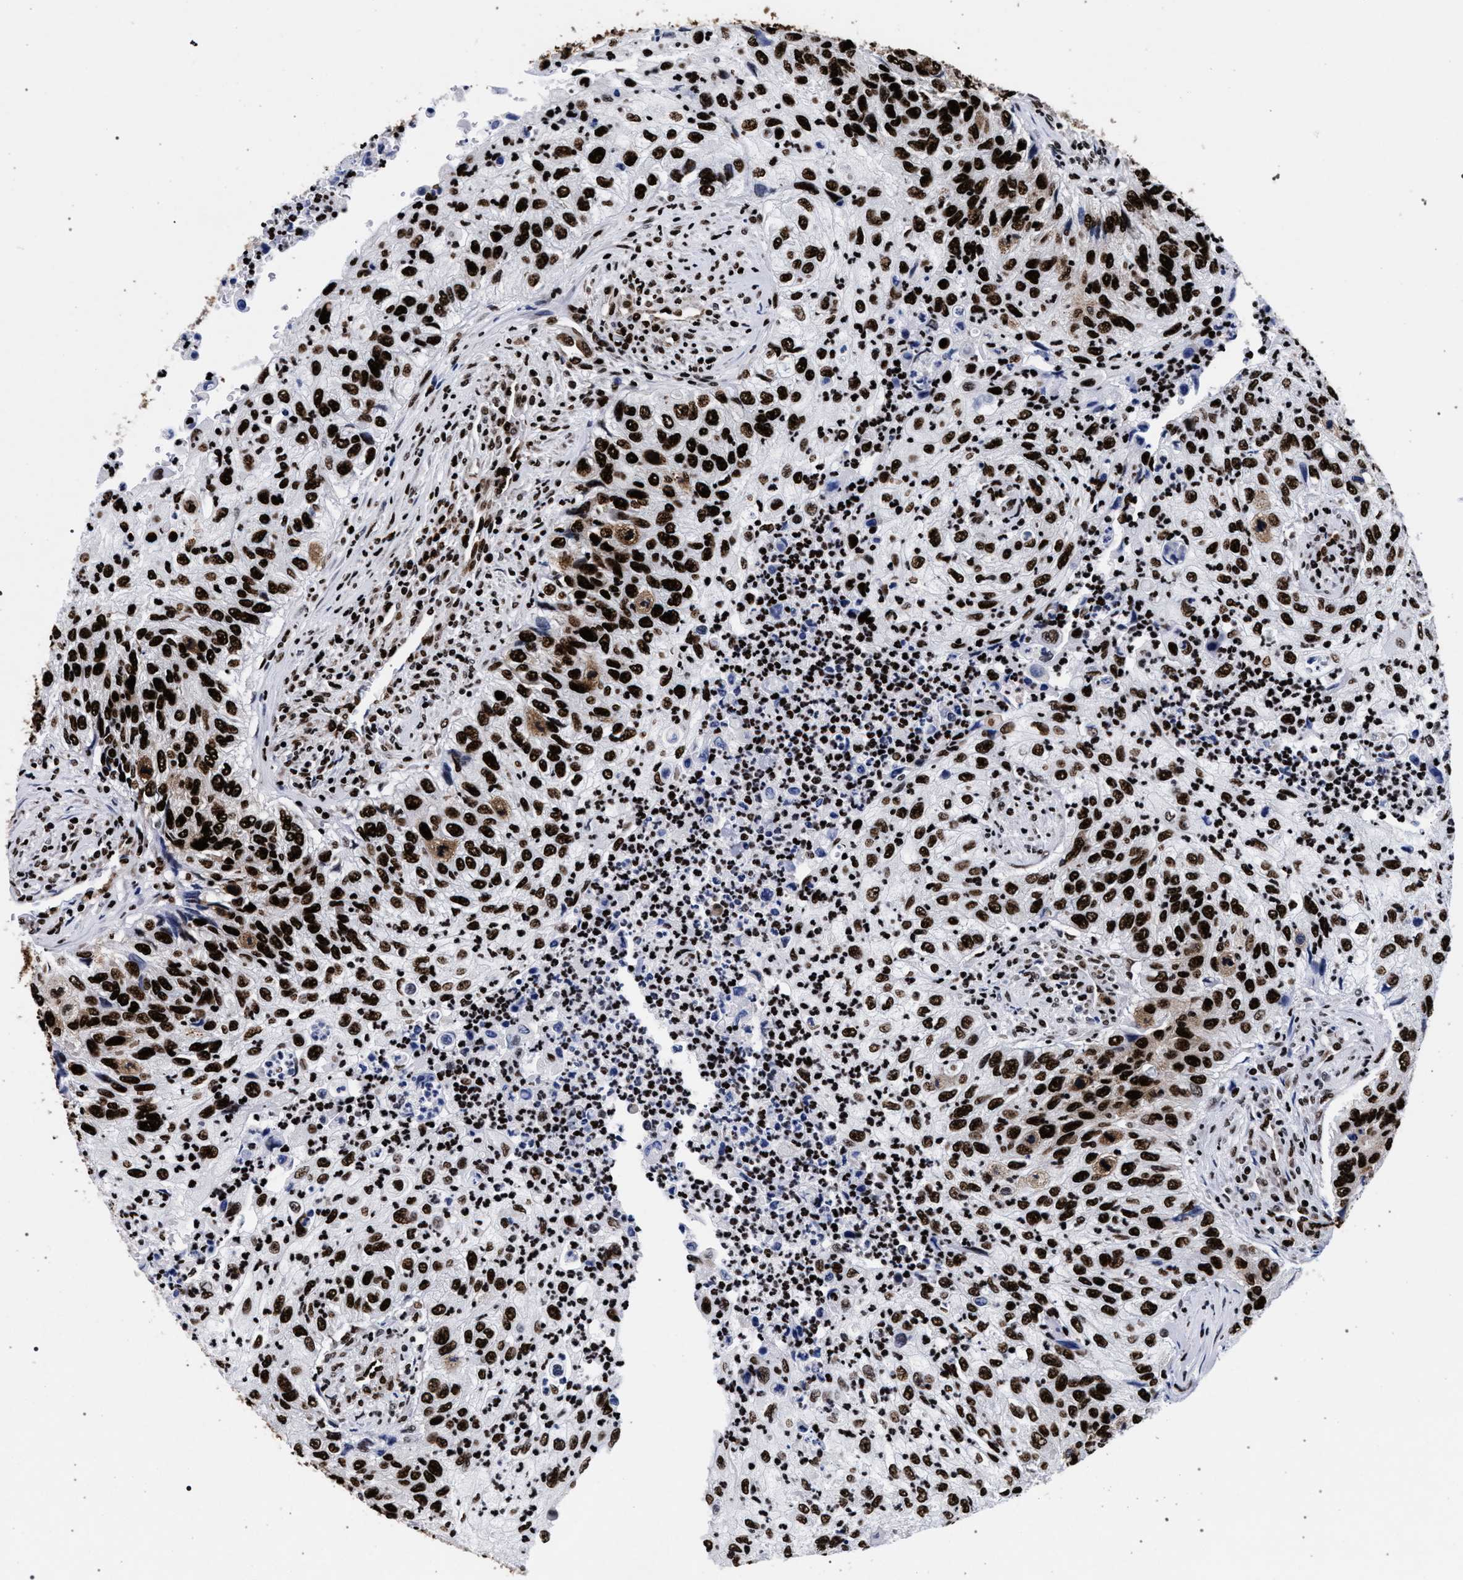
{"staining": {"intensity": "strong", "quantity": ">75%", "location": "nuclear"}, "tissue": "urothelial cancer", "cell_type": "Tumor cells", "image_type": "cancer", "snomed": [{"axis": "morphology", "description": "Urothelial carcinoma, High grade"}, {"axis": "topography", "description": "Urinary bladder"}], "caption": "The immunohistochemical stain shows strong nuclear positivity in tumor cells of high-grade urothelial carcinoma tissue. (Stains: DAB in brown, nuclei in blue, Microscopy: brightfield microscopy at high magnification).", "gene": "HNRNPA1", "patient": {"sex": "female", "age": 60}}